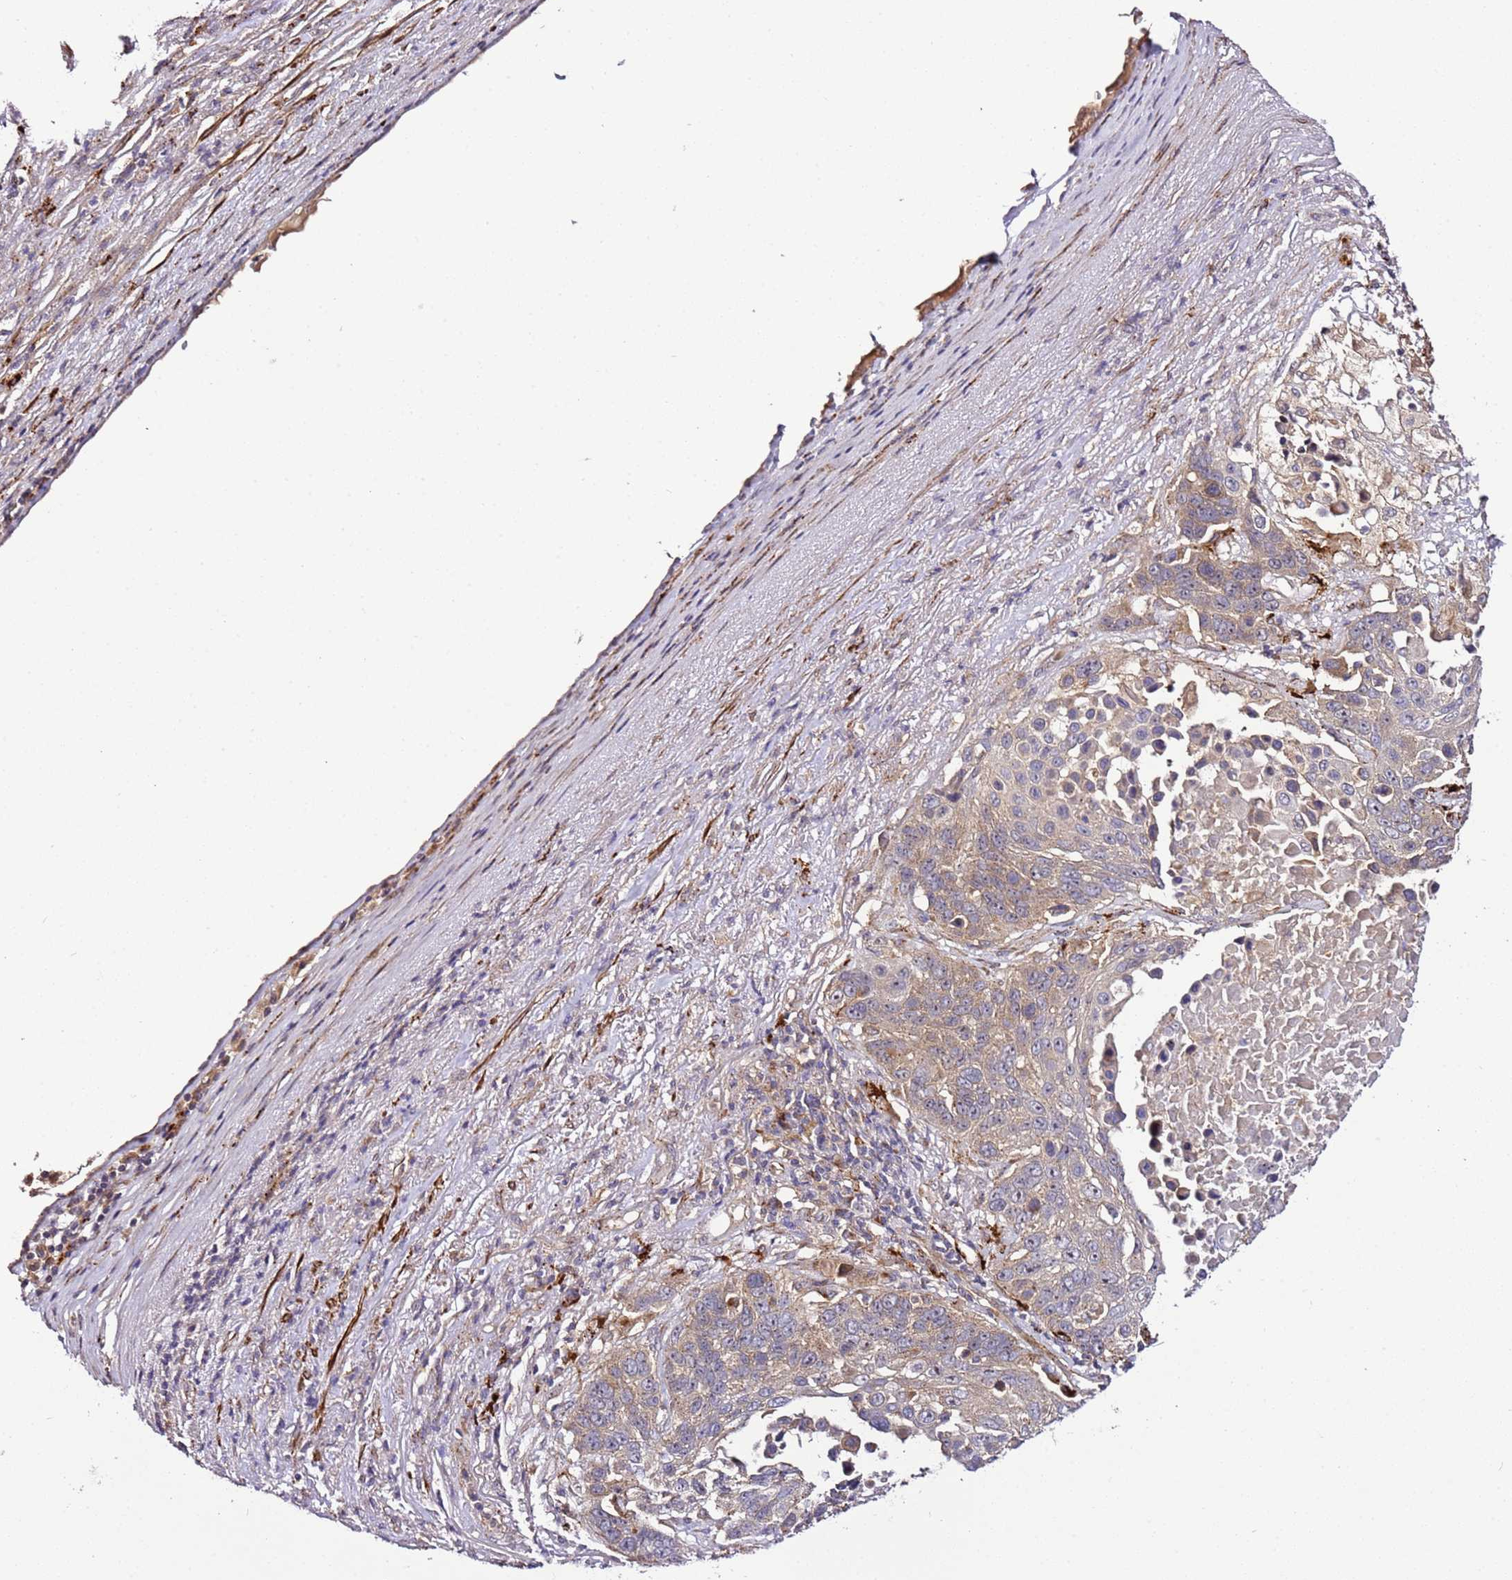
{"staining": {"intensity": "moderate", "quantity": ">75%", "location": "cytoplasmic/membranous"}, "tissue": "lung cancer", "cell_type": "Tumor cells", "image_type": "cancer", "snomed": [{"axis": "morphology", "description": "Normal tissue, NOS"}, {"axis": "morphology", "description": "Squamous cell carcinoma, NOS"}, {"axis": "topography", "description": "Lymph node"}, {"axis": "topography", "description": "Lung"}], "caption": "Immunohistochemical staining of lung cancer (squamous cell carcinoma) shows moderate cytoplasmic/membranous protein staining in about >75% of tumor cells.", "gene": "PVRIG", "patient": {"sex": "male", "age": 66}}